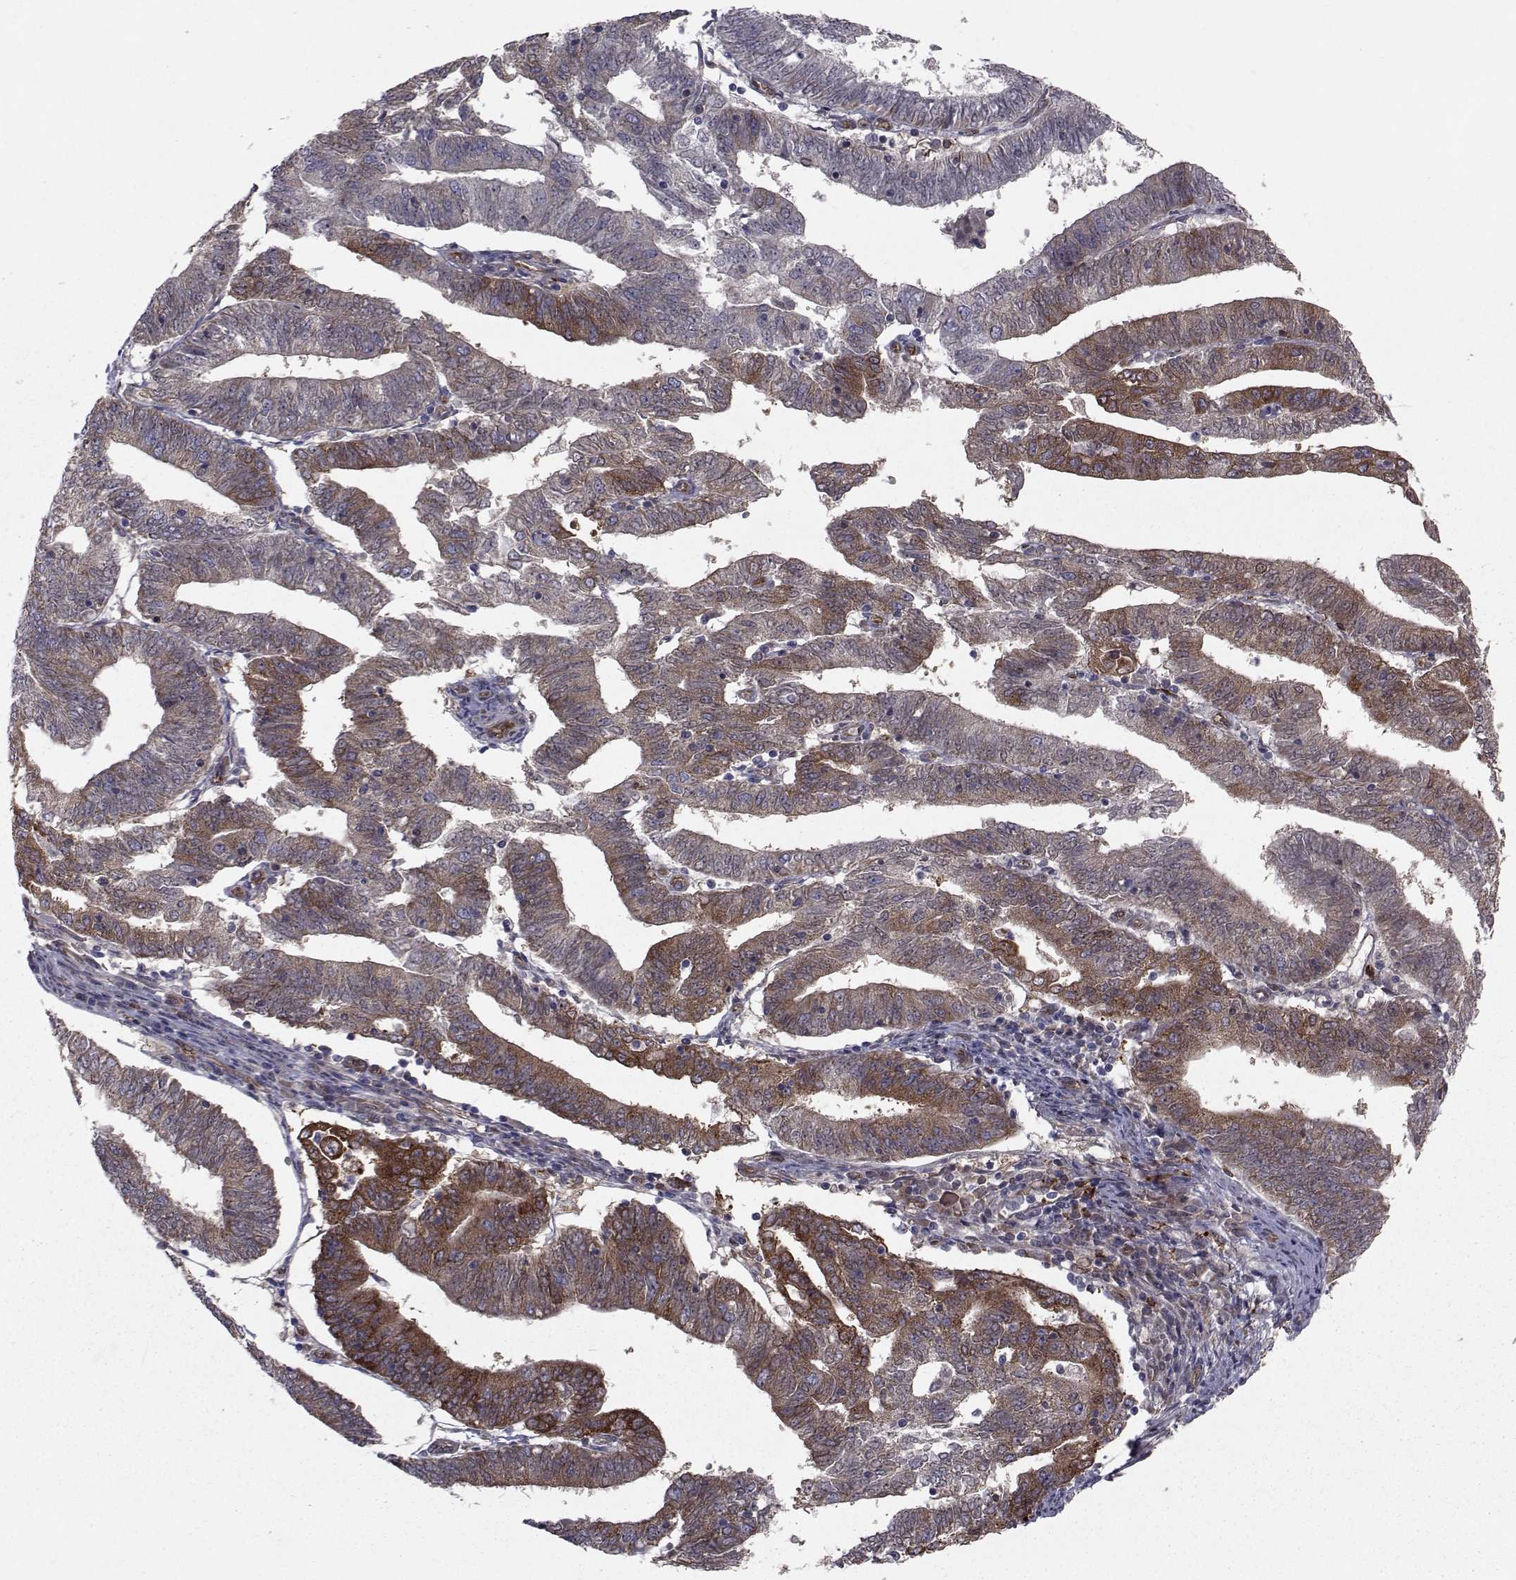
{"staining": {"intensity": "strong", "quantity": "25%-75%", "location": "cytoplasmic/membranous"}, "tissue": "endometrial cancer", "cell_type": "Tumor cells", "image_type": "cancer", "snomed": [{"axis": "morphology", "description": "Adenocarcinoma, NOS"}, {"axis": "topography", "description": "Endometrium"}], "caption": "Protein staining shows strong cytoplasmic/membranous expression in approximately 25%-75% of tumor cells in endometrial adenocarcinoma. Ihc stains the protein of interest in brown and the nuclei are stained blue.", "gene": "TRIP10", "patient": {"sex": "female", "age": 82}}